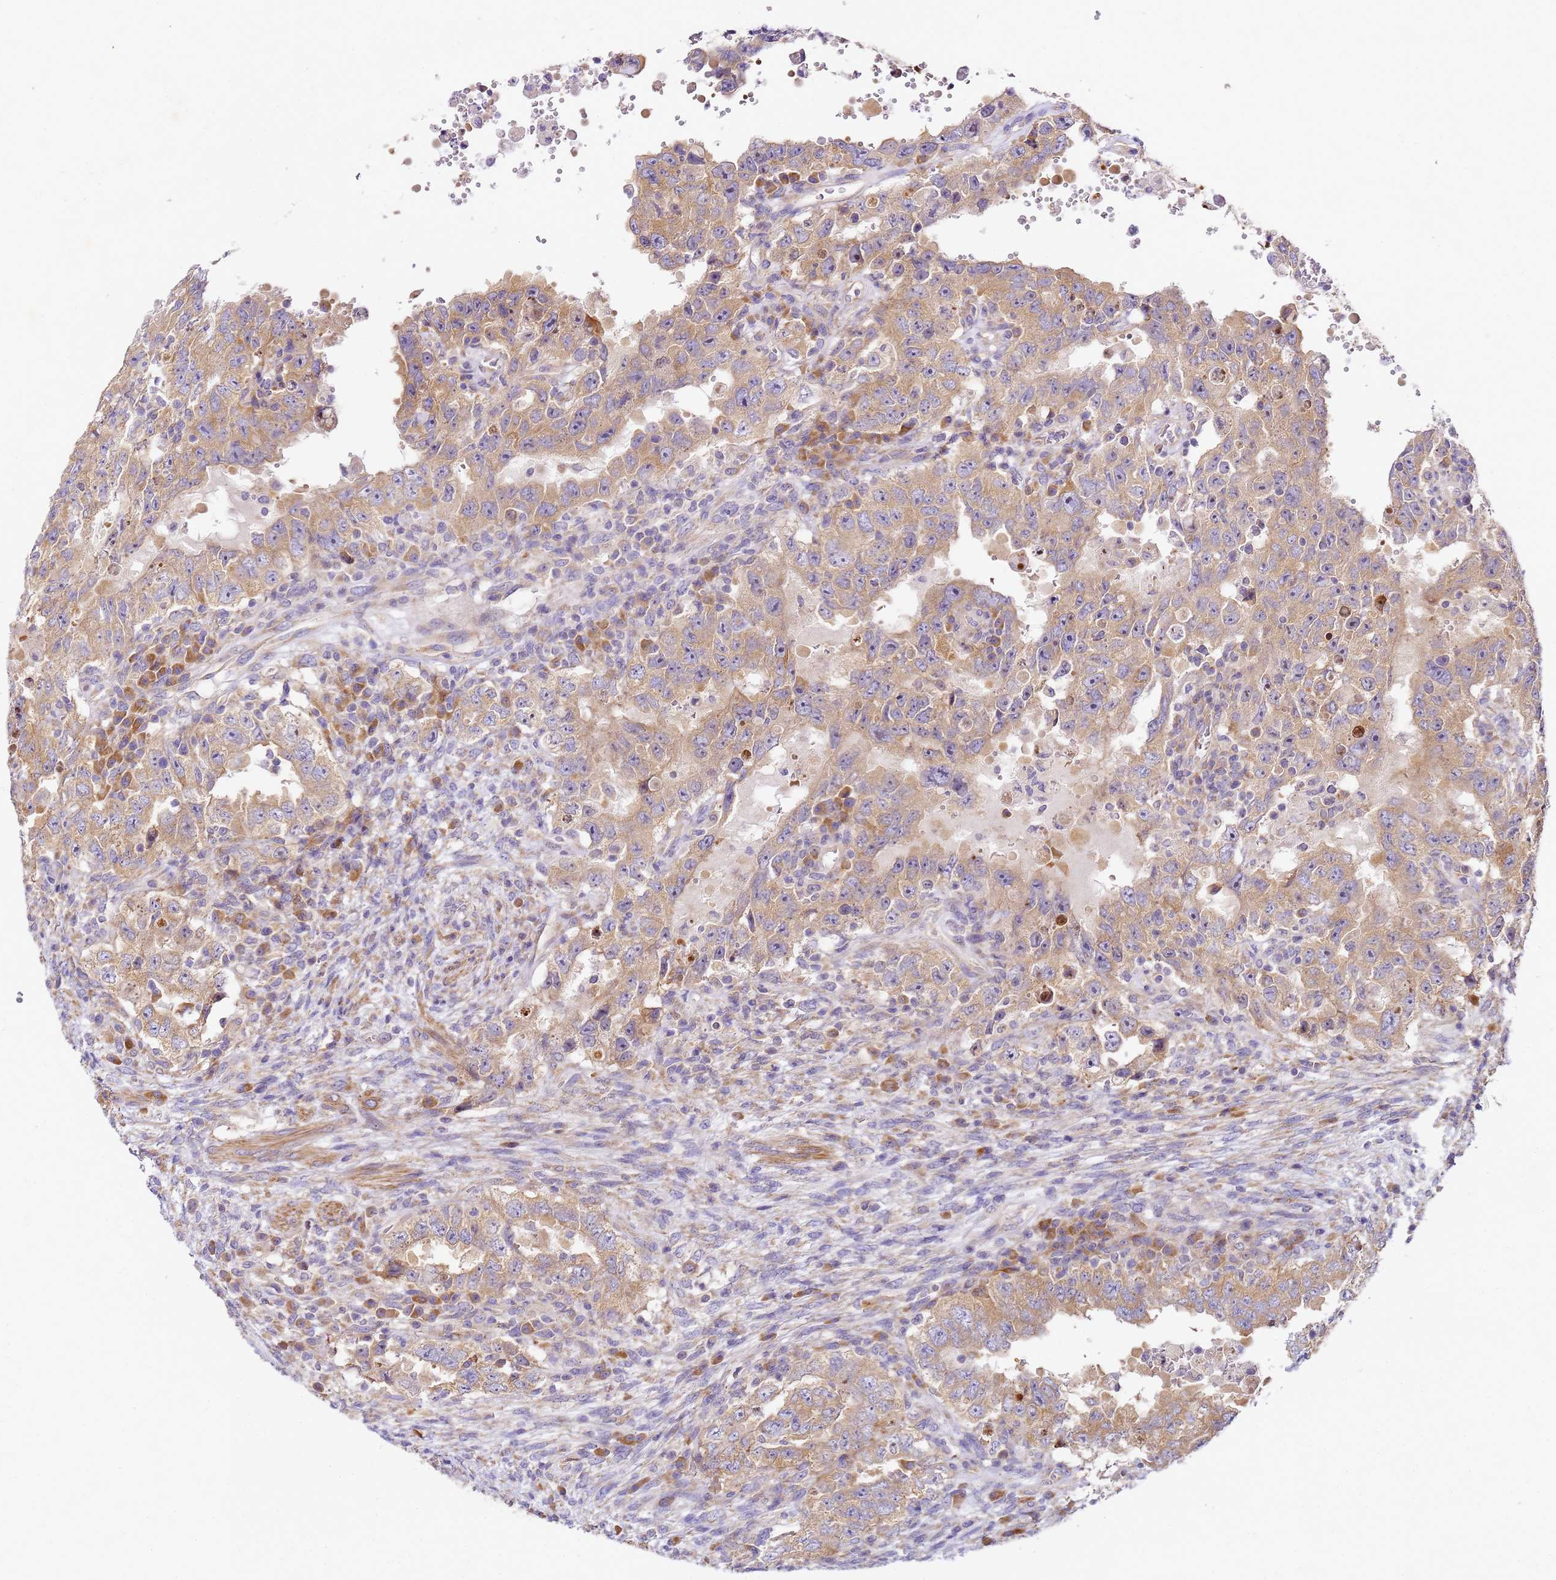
{"staining": {"intensity": "moderate", "quantity": ">75%", "location": "cytoplasmic/membranous"}, "tissue": "testis cancer", "cell_type": "Tumor cells", "image_type": "cancer", "snomed": [{"axis": "morphology", "description": "Carcinoma, Embryonal, NOS"}, {"axis": "topography", "description": "Testis"}], "caption": "Tumor cells show moderate cytoplasmic/membranous staining in about >75% of cells in testis embryonal carcinoma. (DAB IHC with brightfield microscopy, high magnification).", "gene": "RPL13A", "patient": {"sex": "male", "age": 26}}